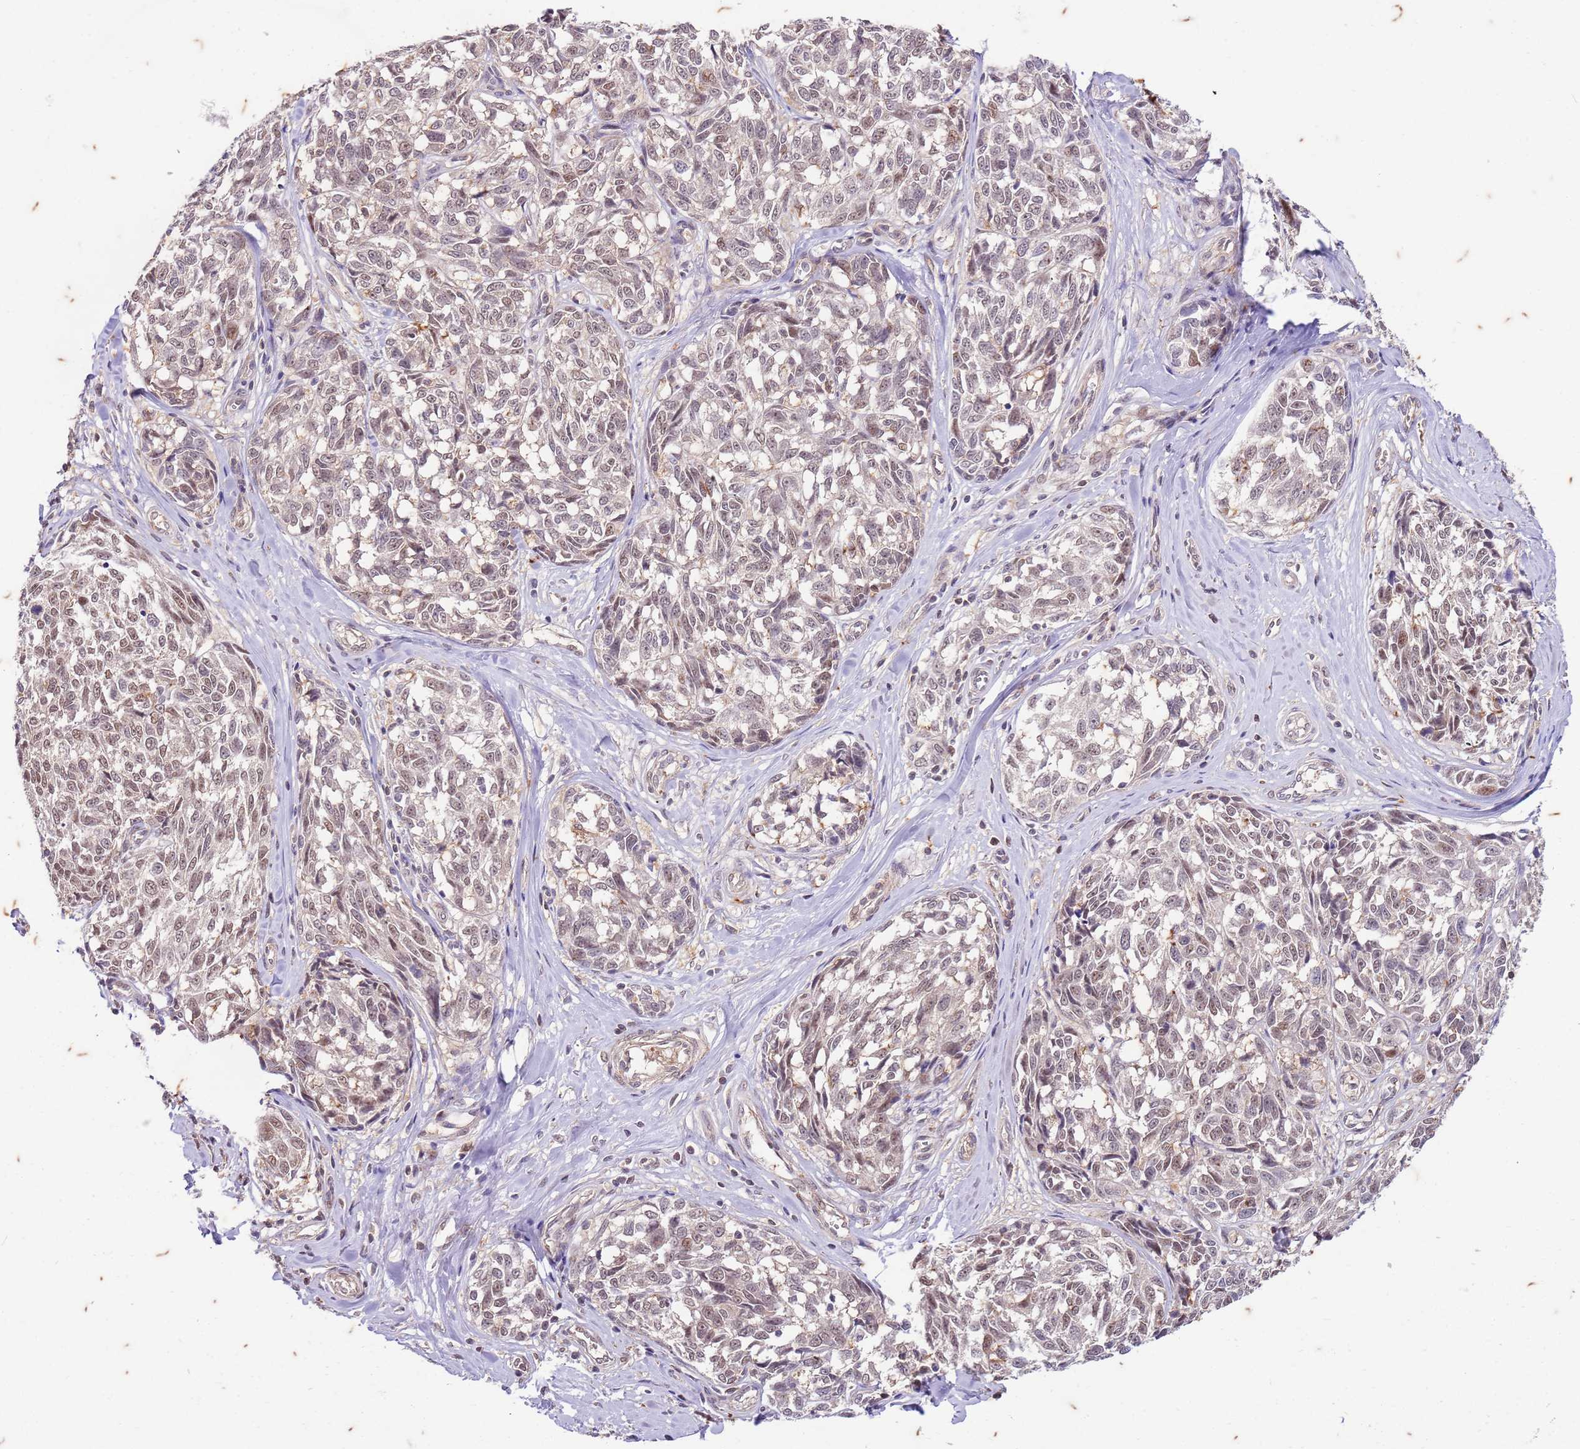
{"staining": {"intensity": "weak", "quantity": ">75%", "location": "nuclear"}, "tissue": "melanoma", "cell_type": "Tumor cells", "image_type": "cancer", "snomed": [{"axis": "morphology", "description": "Normal tissue, NOS"}, {"axis": "morphology", "description": "Malignant melanoma, NOS"}, {"axis": "topography", "description": "Skin"}], "caption": "A brown stain labels weak nuclear positivity of a protein in human melanoma tumor cells. Using DAB (3,3'-diaminobenzidine) (brown) and hematoxylin (blue) stains, captured at high magnification using brightfield microscopy.", "gene": "RAPGEF3", "patient": {"sex": "female", "age": 64}}